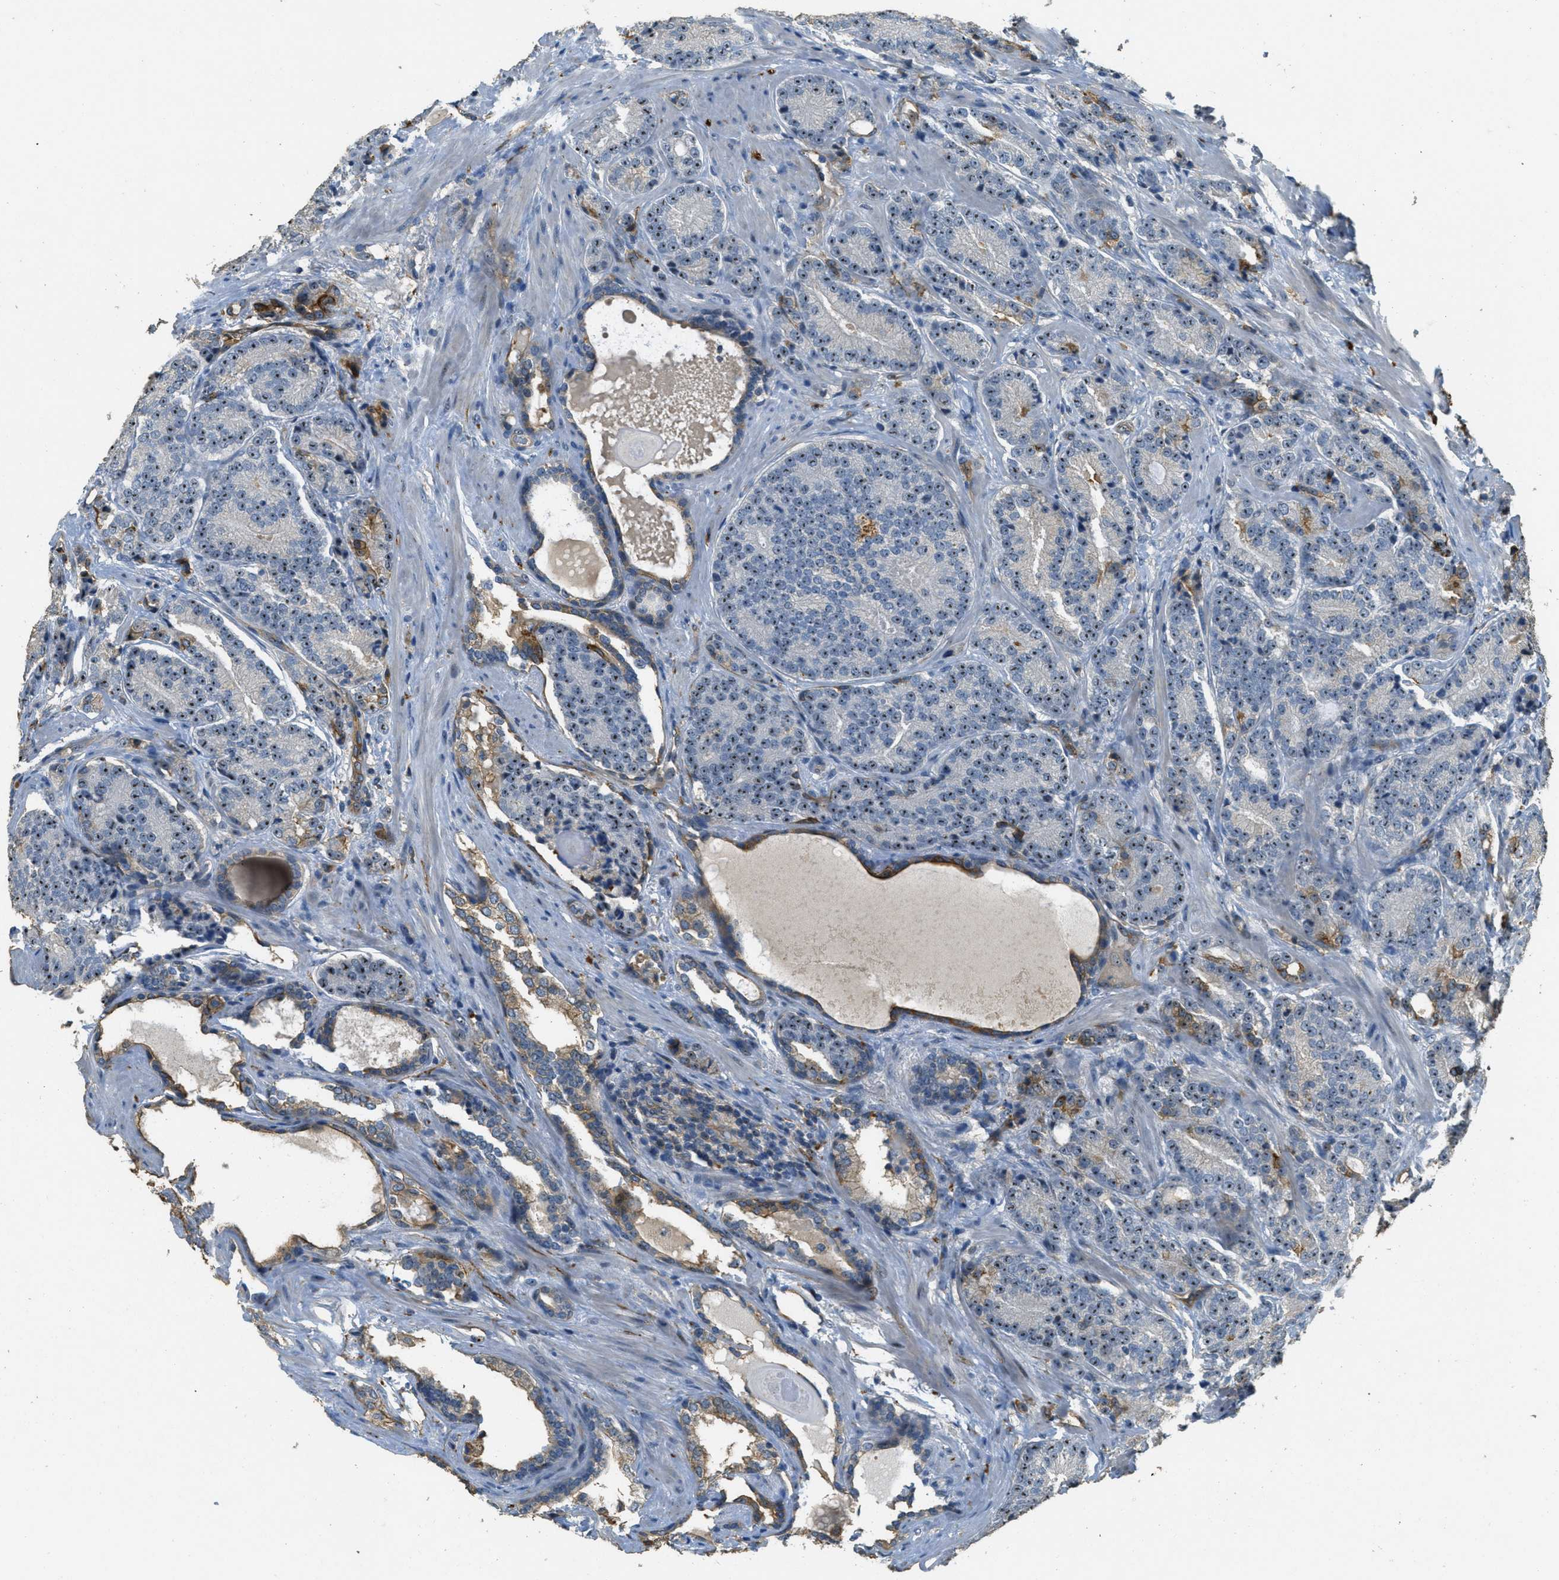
{"staining": {"intensity": "moderate", "quantity": ">75%", "location": "nuclear"}, "tissue": "prostate cancer", "cell_type": "Tumor cells", "image_type": "cancer", "snomed": [{"axis": "morphology", "description": "Adenocarcinoma, High grade"}, {"axis": "topography", "description": "Prostate"}], "caption": "Prostate cancer tissue shows moderate nuclear positivity in approximately >75% of tumor cells", "gene": "OSMR", "patient": {"sex": "male", "age": 61}}